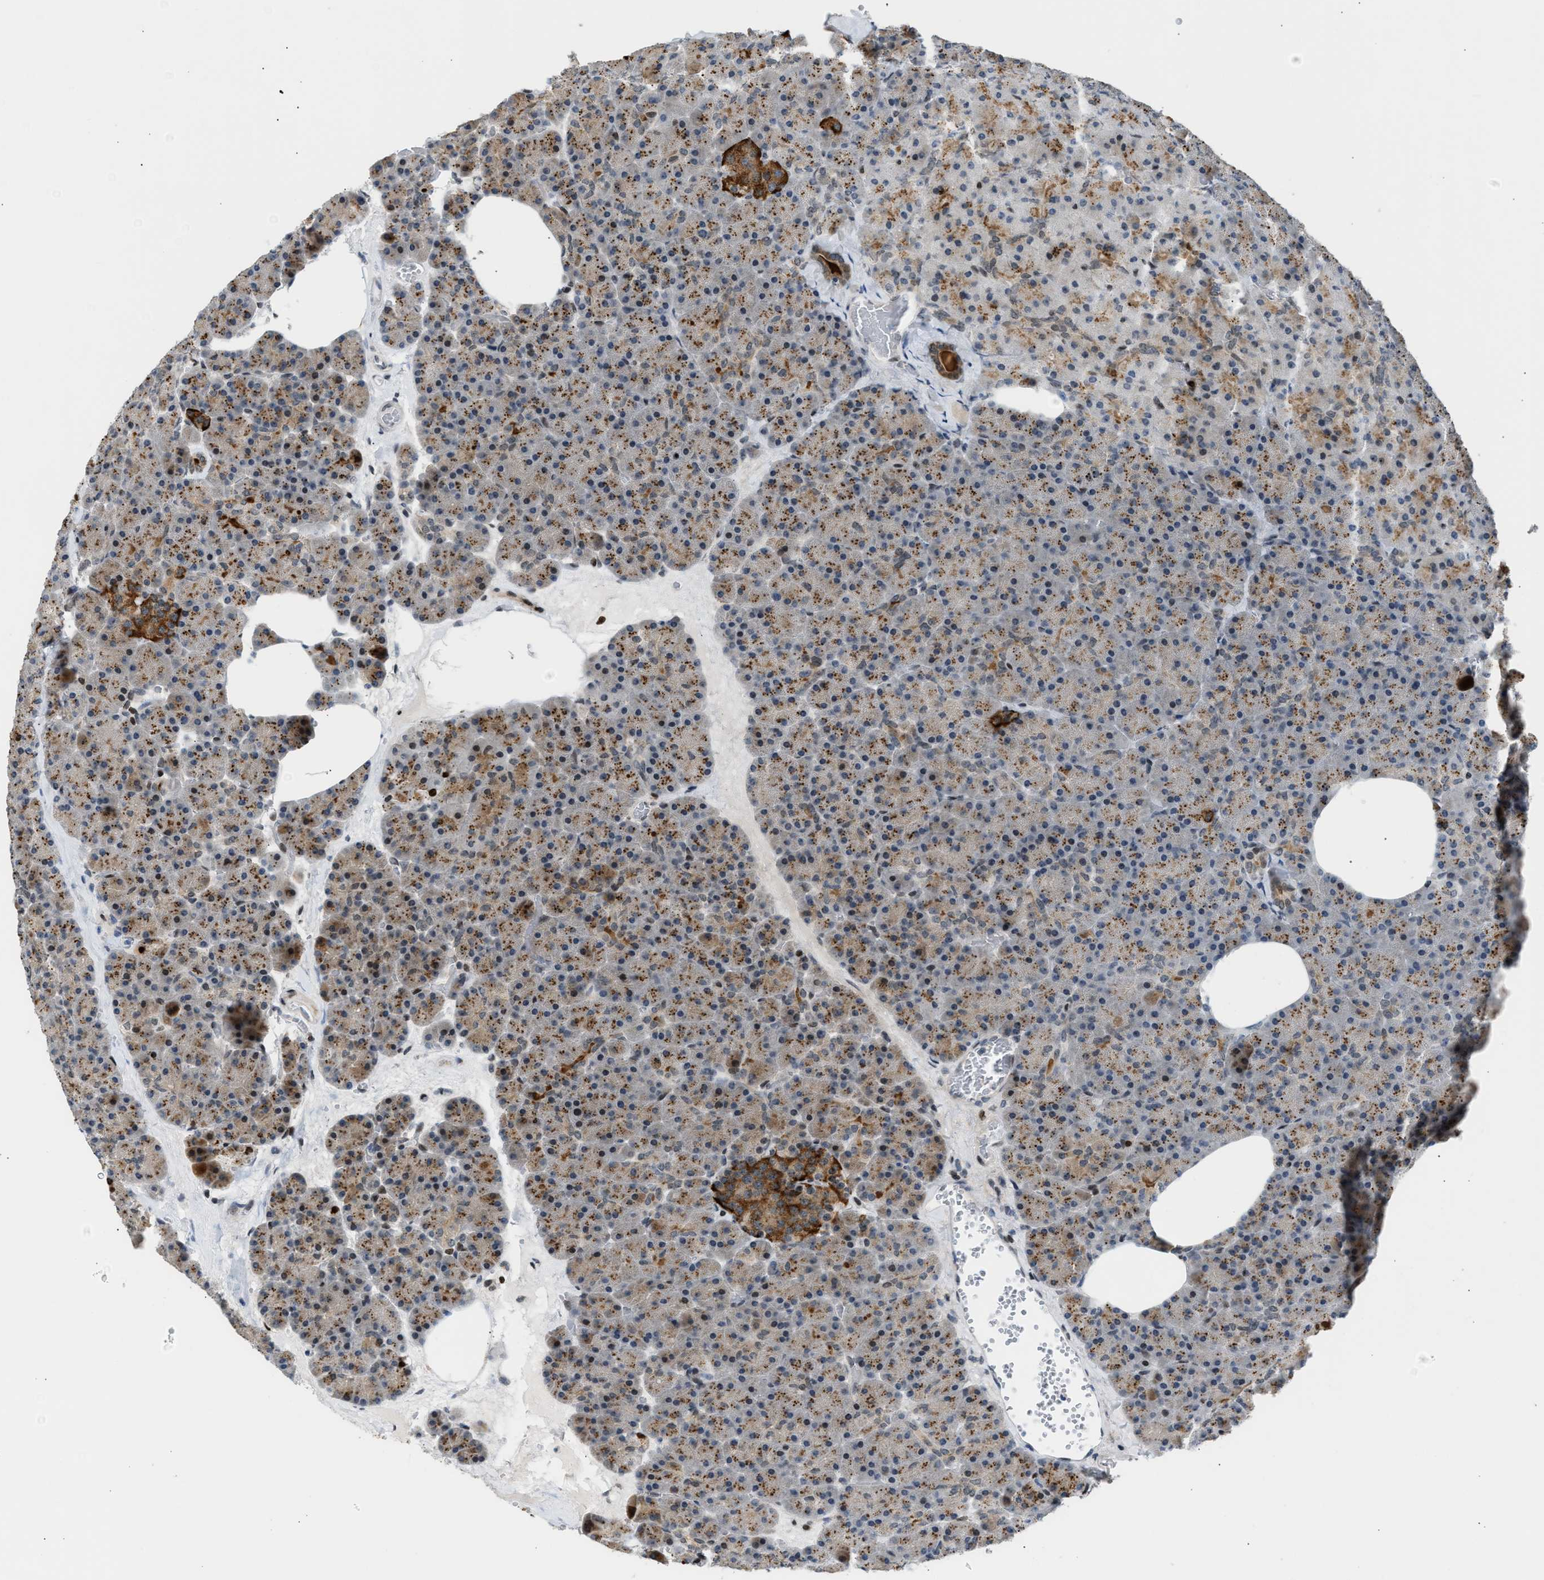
{"staining": {"intensity": "moderate", "quantity": "25%-75%", "location": "cytoplasmic/membranous"}, "tissue": "pancreas", "cell_type": "Exocrine glandular cells", "image_type": "normal", "snomed": [{"axis": "morphology", "description": "Normal tissue, NOS"}, {"axis": "morphology", "description": "Carcinoid, malignant, NOS"}, {"axis": "topography", "description": "Pancreas"}], "caption": "The photomicrograph shows staining of unremarkable pancreas, revealing moderate cytoplasmic/membranous protein staining (brown color) within exocrine glandular cells.", "gene": "NPS", "patient": {"sex": "female", "age": 35}}